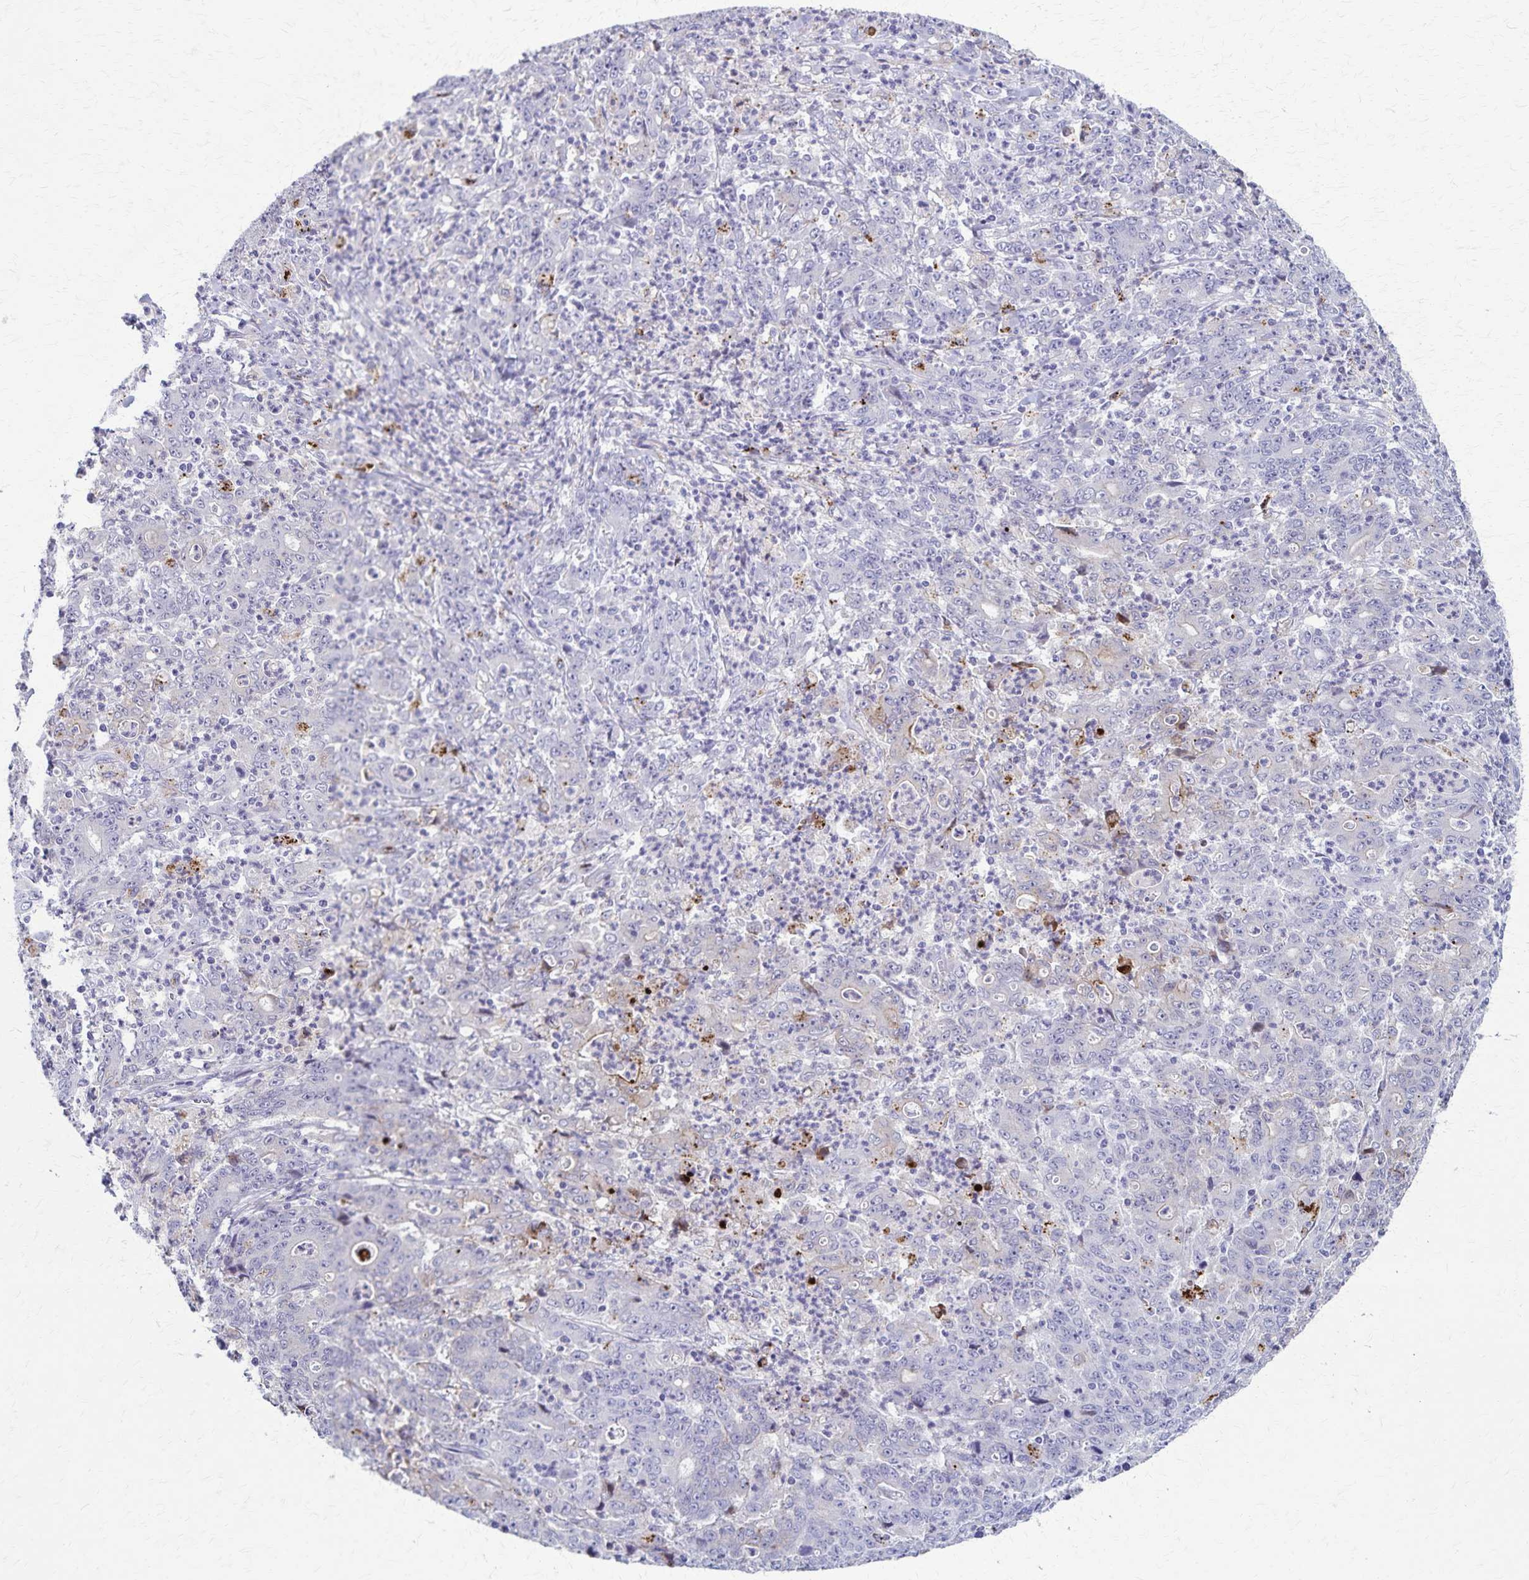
{"staining": {"intensity": "moderate", "quantity": "<25%", "location": "cytoplasmic/membranous"}, "tissue": "stomach cancer", "cell_type": "Tumor cells", "image_type": "cancer", "snomed": [{"axis": "morphology", "description": "Adenocarcinoma, NOS"}, {"axis": "topography", "description": "Stomach, lower"}], "caption": "Stomach cancer (adenocarcinoma) stained for a protein (brown) demonstrates moderate cytoplasmic/membranous positive expression in about <25% of tumor cells.", "gene": "TMEM60", "patient": {"sex": "female", "age": 71}}